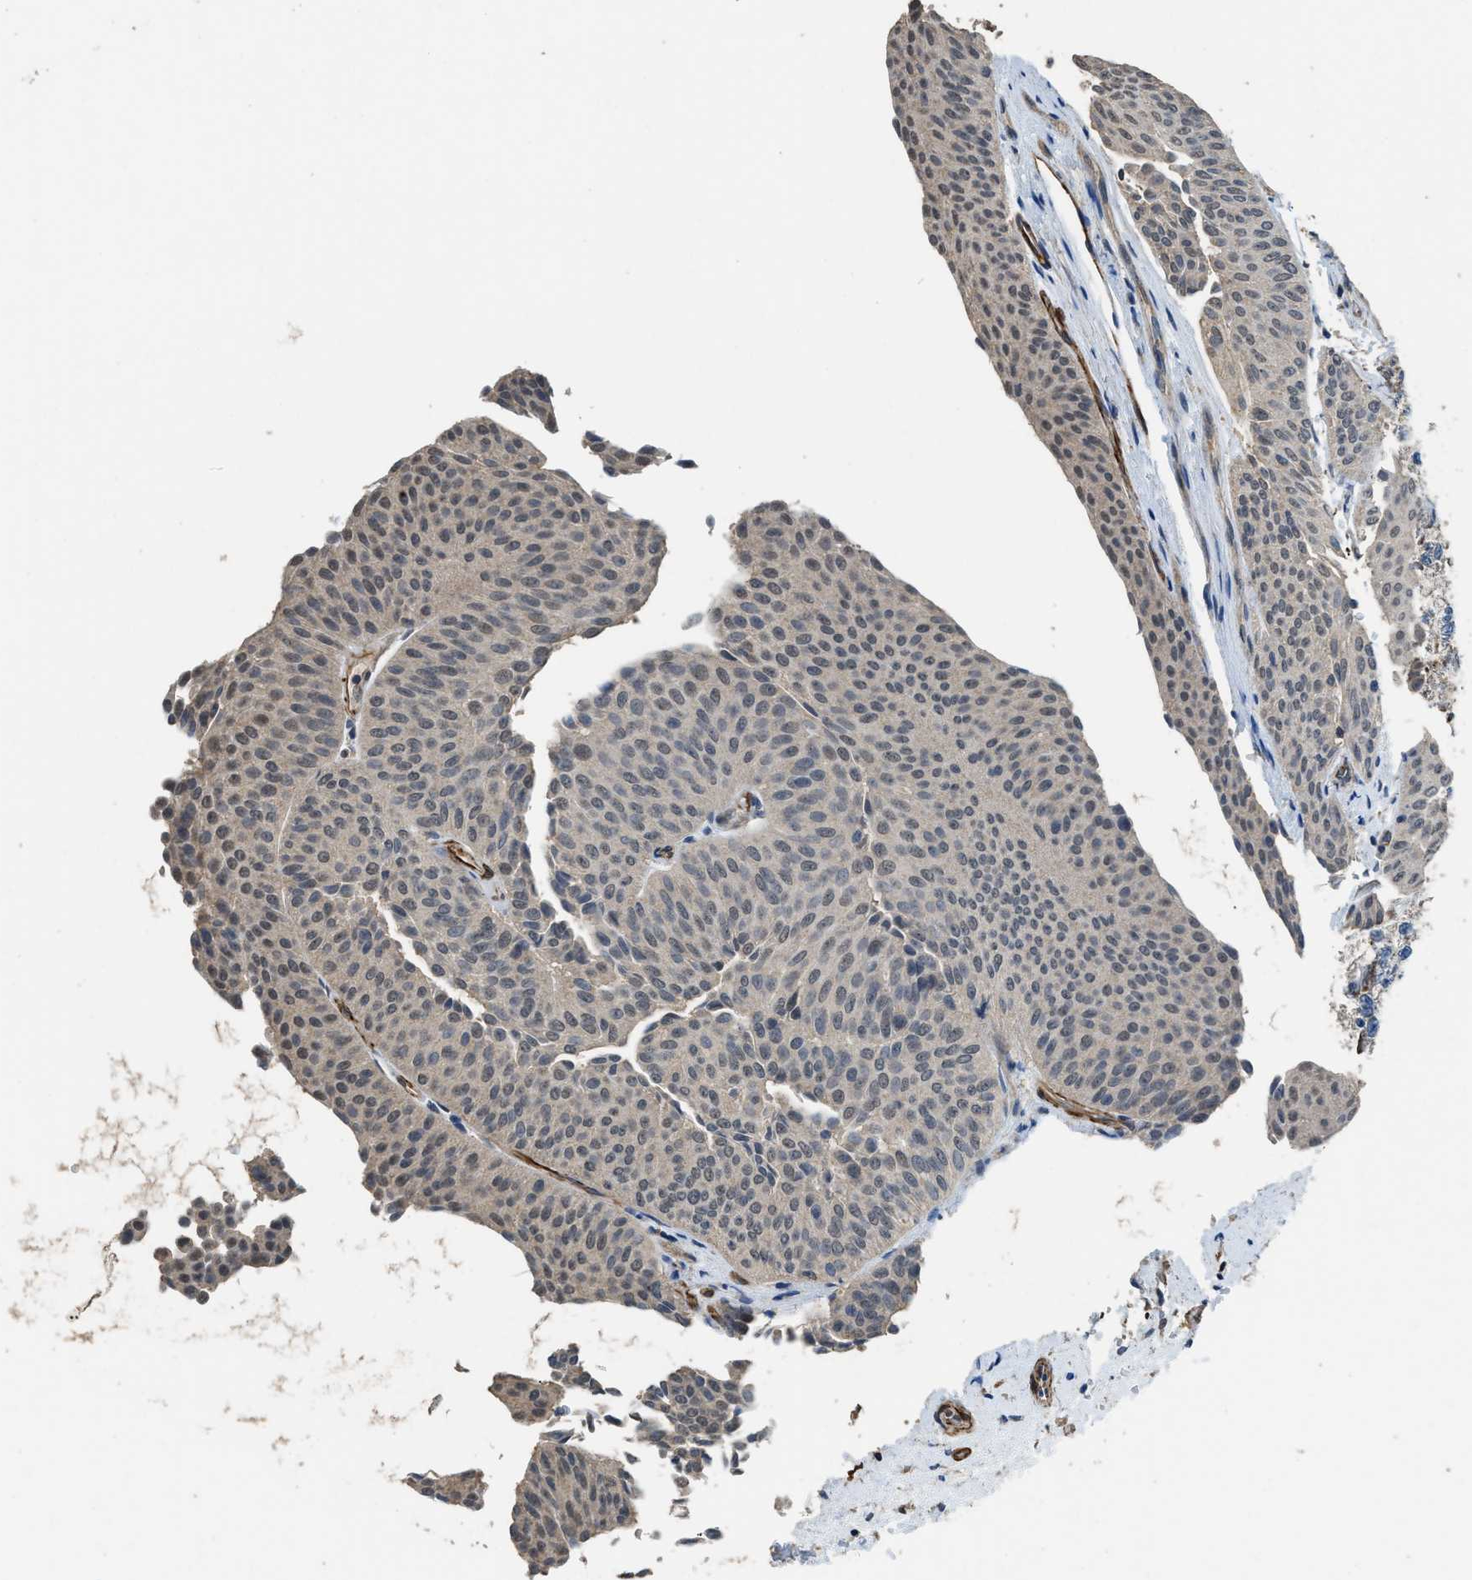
{"staining": {"intensity": "weak", "quantity": "25%-75%", "location": "cytoplasmic/membranous,nuclear"}, "tissue": "urothelial cancer", "cell_type": "Tumor cells", "image_type": "cancer", "snomed": [{"axis": "morphology", "description": "Urothelial carcinoma, Low grade"}, {"axis": "topography", "description": "Urinary bladder"}], "caption": "Human urothelial carcinoma (low-grade) stained with a brown dye exhibits weak cytoplasmic/membranous and nuclear positive staining in about 25%-75% of tumor cells.", "gene": "SYNM", "patient": {"sex": "female", "age": 60}}